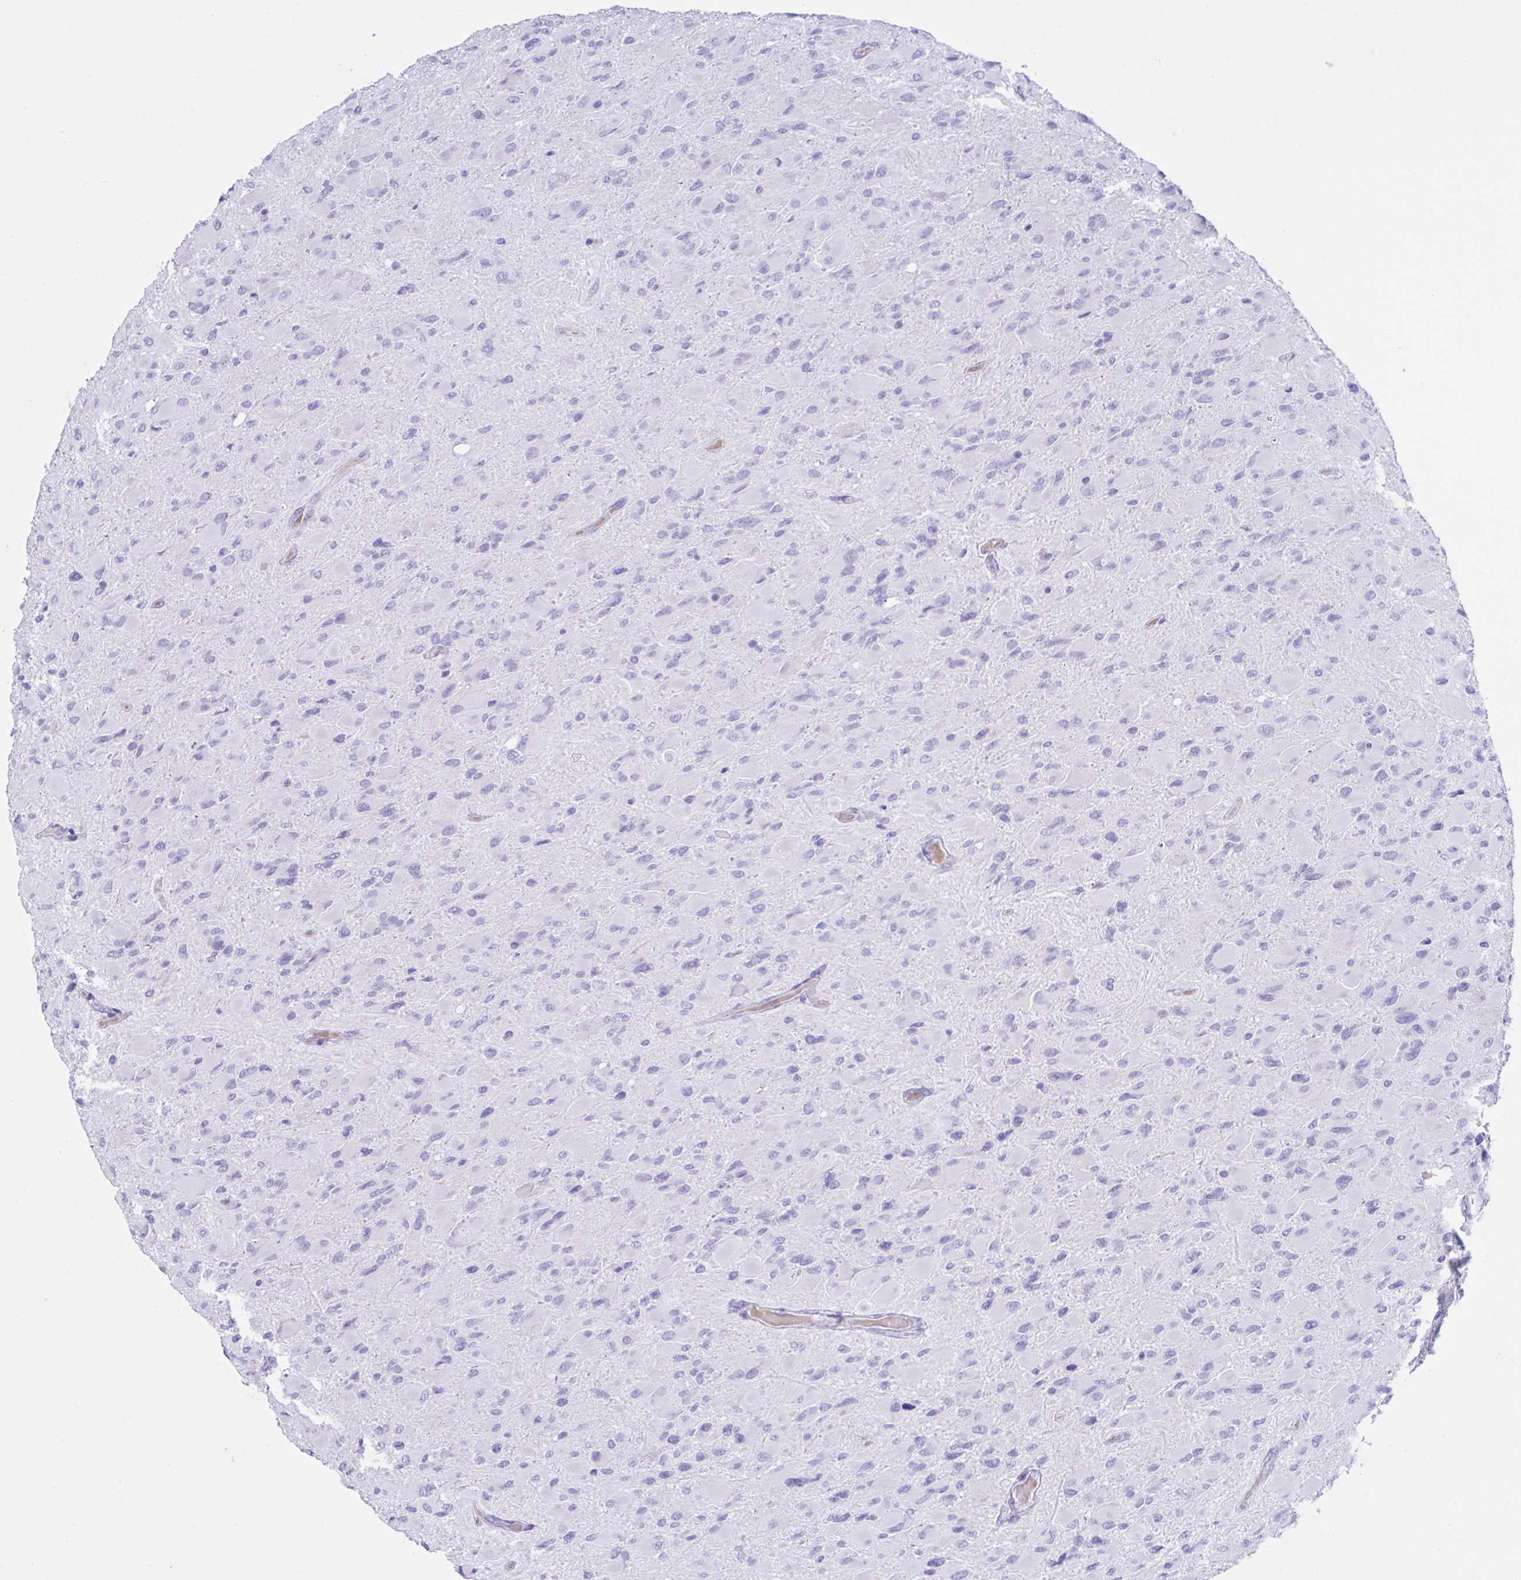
{"staining": {"intensity": "negative", "quantity": "none", "location": "none"}, "tissue": "glioma", "cell_type": "Tumor cells", "image_type": "cancer", "snomed": [{"axis": "morphology", "description": "Glioma, malignant, High grade"}, {"axis": "topography", "description": "Cerebral cortex"}], "caption": "Immunohistochemistry (IHC) micrograph of glioma stained for a protein (brown), which shows no expression in tumor cells.", "gene": "SEL1L2", "patient": {"sex": "female", "age": 36}}